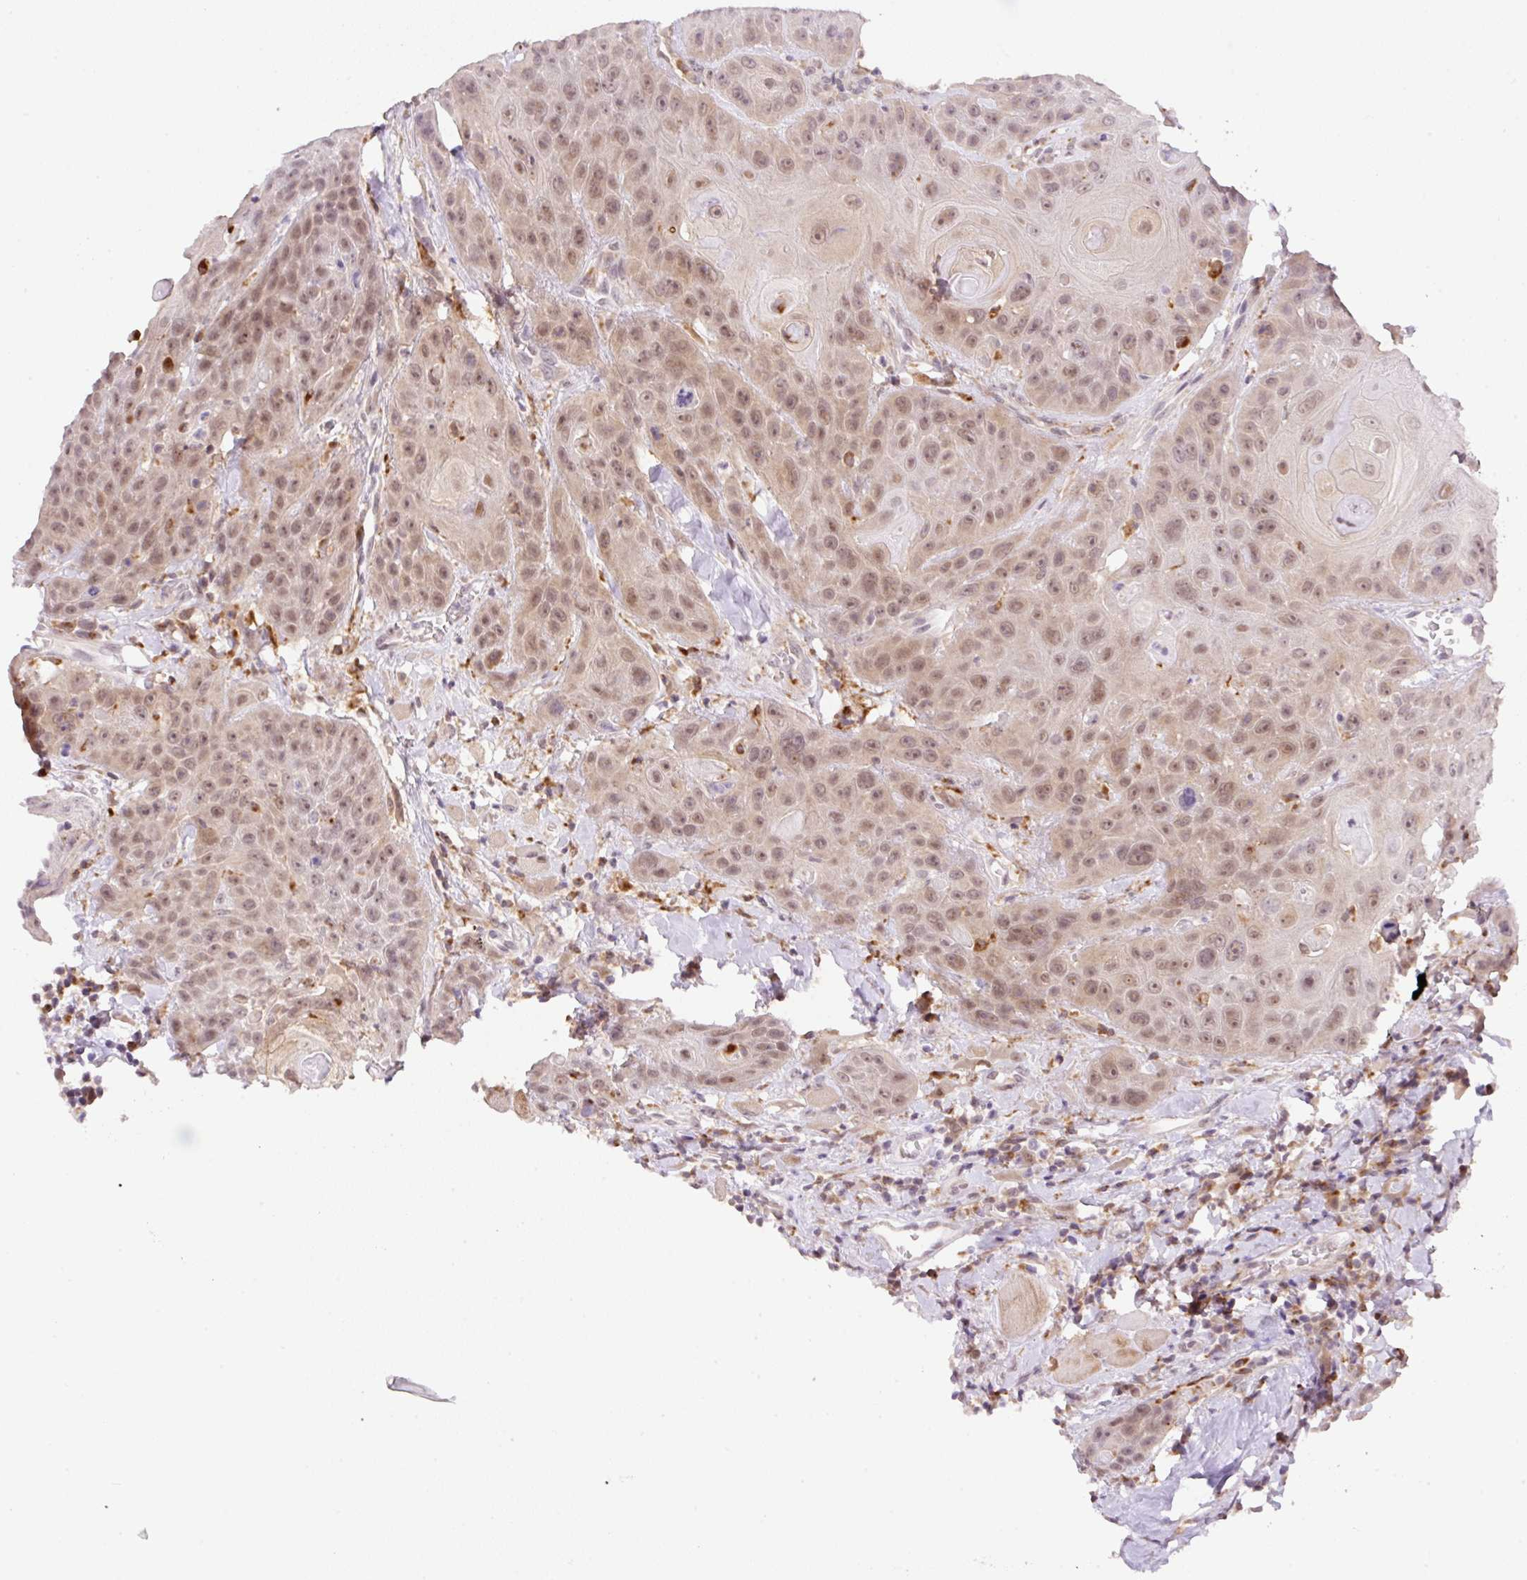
{"staining": {"intensity": "moderate", "quantity": ">75%", "location": "cytoplasmic/membranous,nuclear"}, "tissue": "head and neck cancer", "cell_type": "Tumor cells", "image_type": "cancer", "snomed": [{"axis": "morphology", "description": "Squamous cell carcinoma, NOS"}, {"axis": "topography", "description": "Head-Neck"}], "caption": "Brown immunohistochemical staining in human squamous cell carcinoma (head and neck) displays moderate cytoplasmic/membranous and nuclear expression in about >75% of tumor cells. (IHC, brightfield microscopy, high magnification).", "gene": "CEBPZOS", "patient": {"sex": "female", "age": 59}}